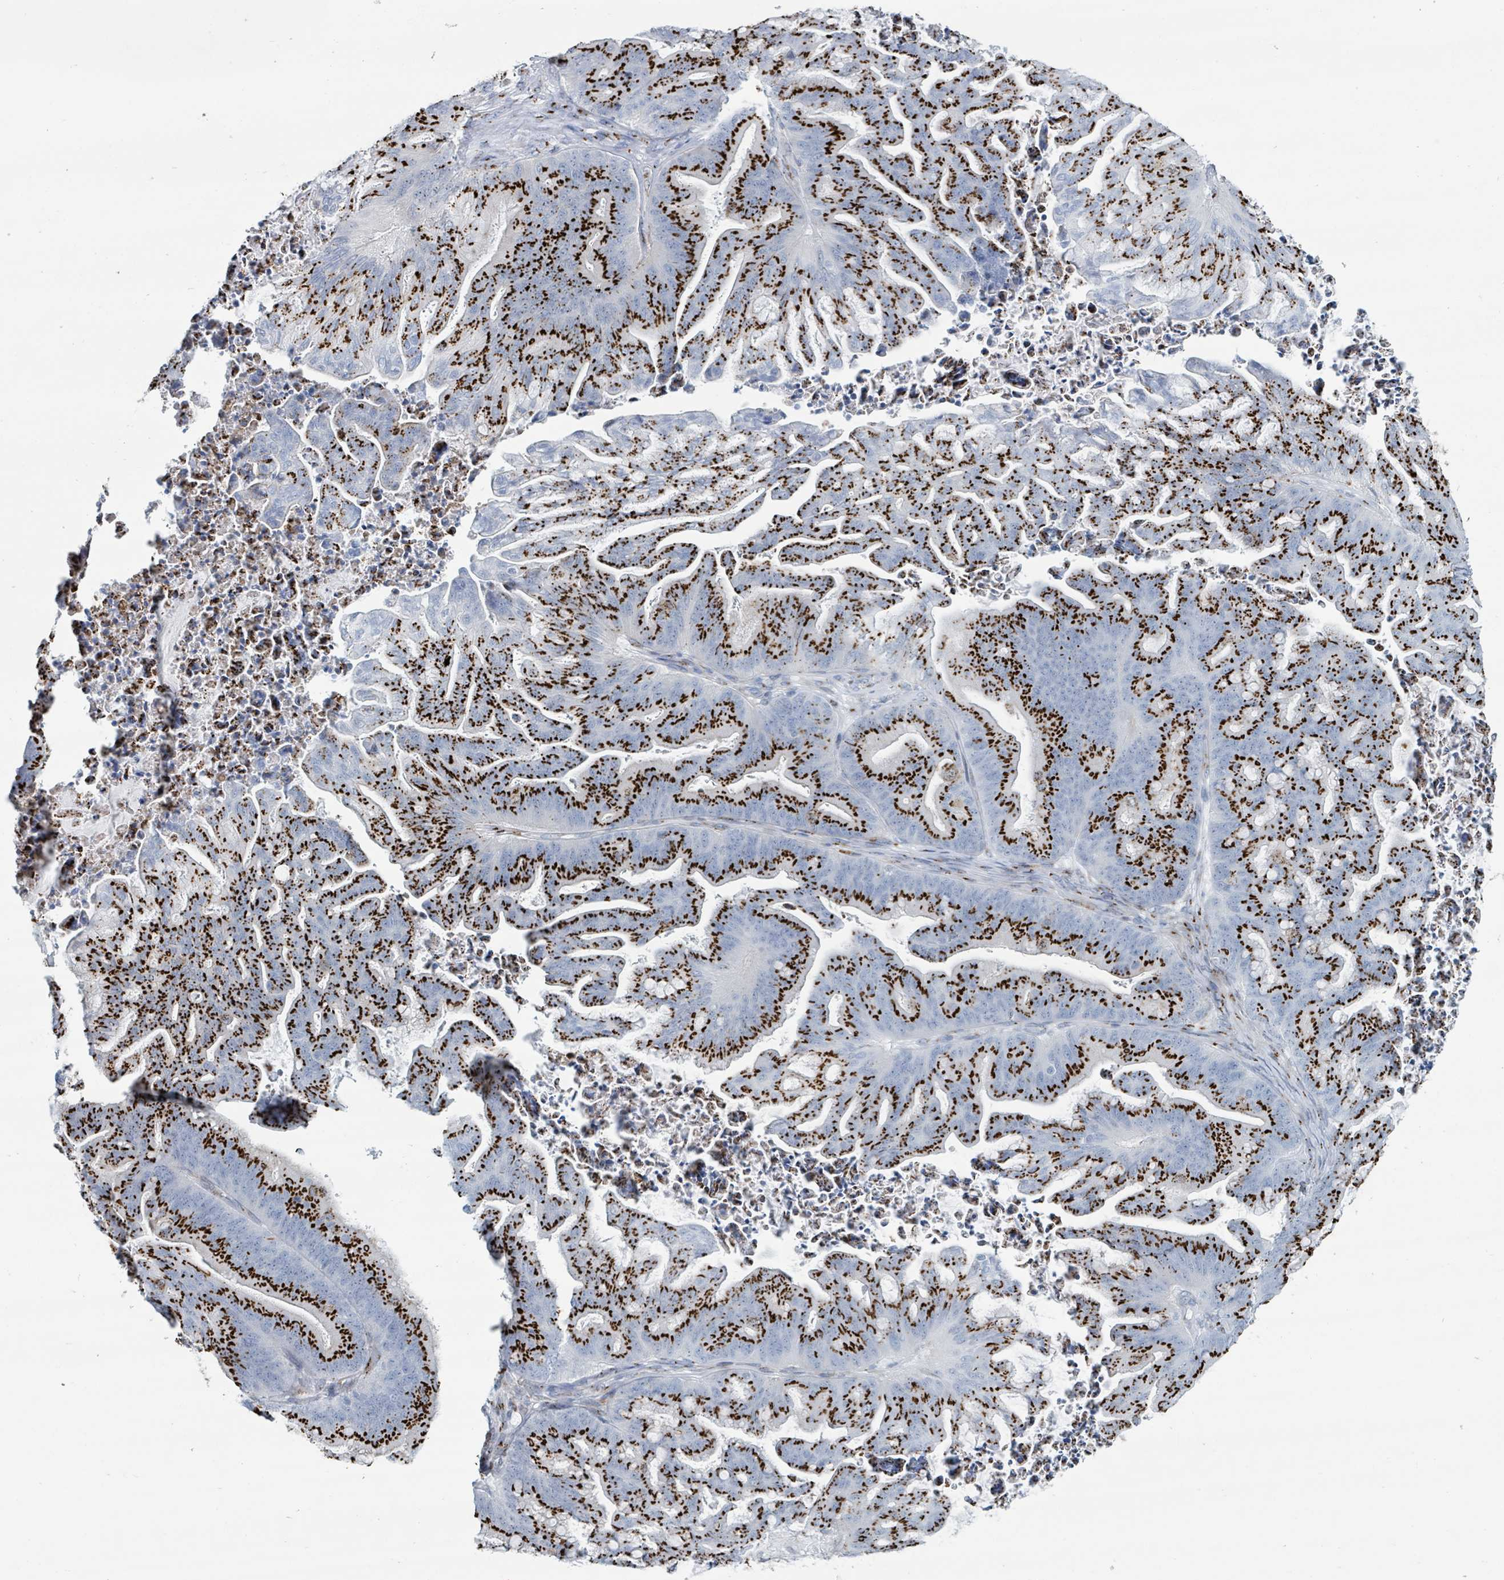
{"staining": {"intensity": "strong", "quantity": ">75%", "location": "cytoplasmic/membranous"}, "tissue": "ovarian cancer", "cell_type": "Tumor cells", "image_type": "cancer", "snomed": [{"axis": "morphology", "description": "Cystadenocarcinoma, mucinous, NOS"}, {"axis": "topography", "description": "Ovary"}], "caption": "IHC histopathology image of neoplastic tissue: human mucinous cystadenocarcinoma (ovarian) stained using immunohistochemistry (IHC) demonstrates high levels of strong protein expression localized specifically in the cytoplasmic/membranous of tumor cells, appearing as a cytoplasmic/membranous brown color.", "gene": "DCAF5", "patient": {"sex": "female", "age": 67}}